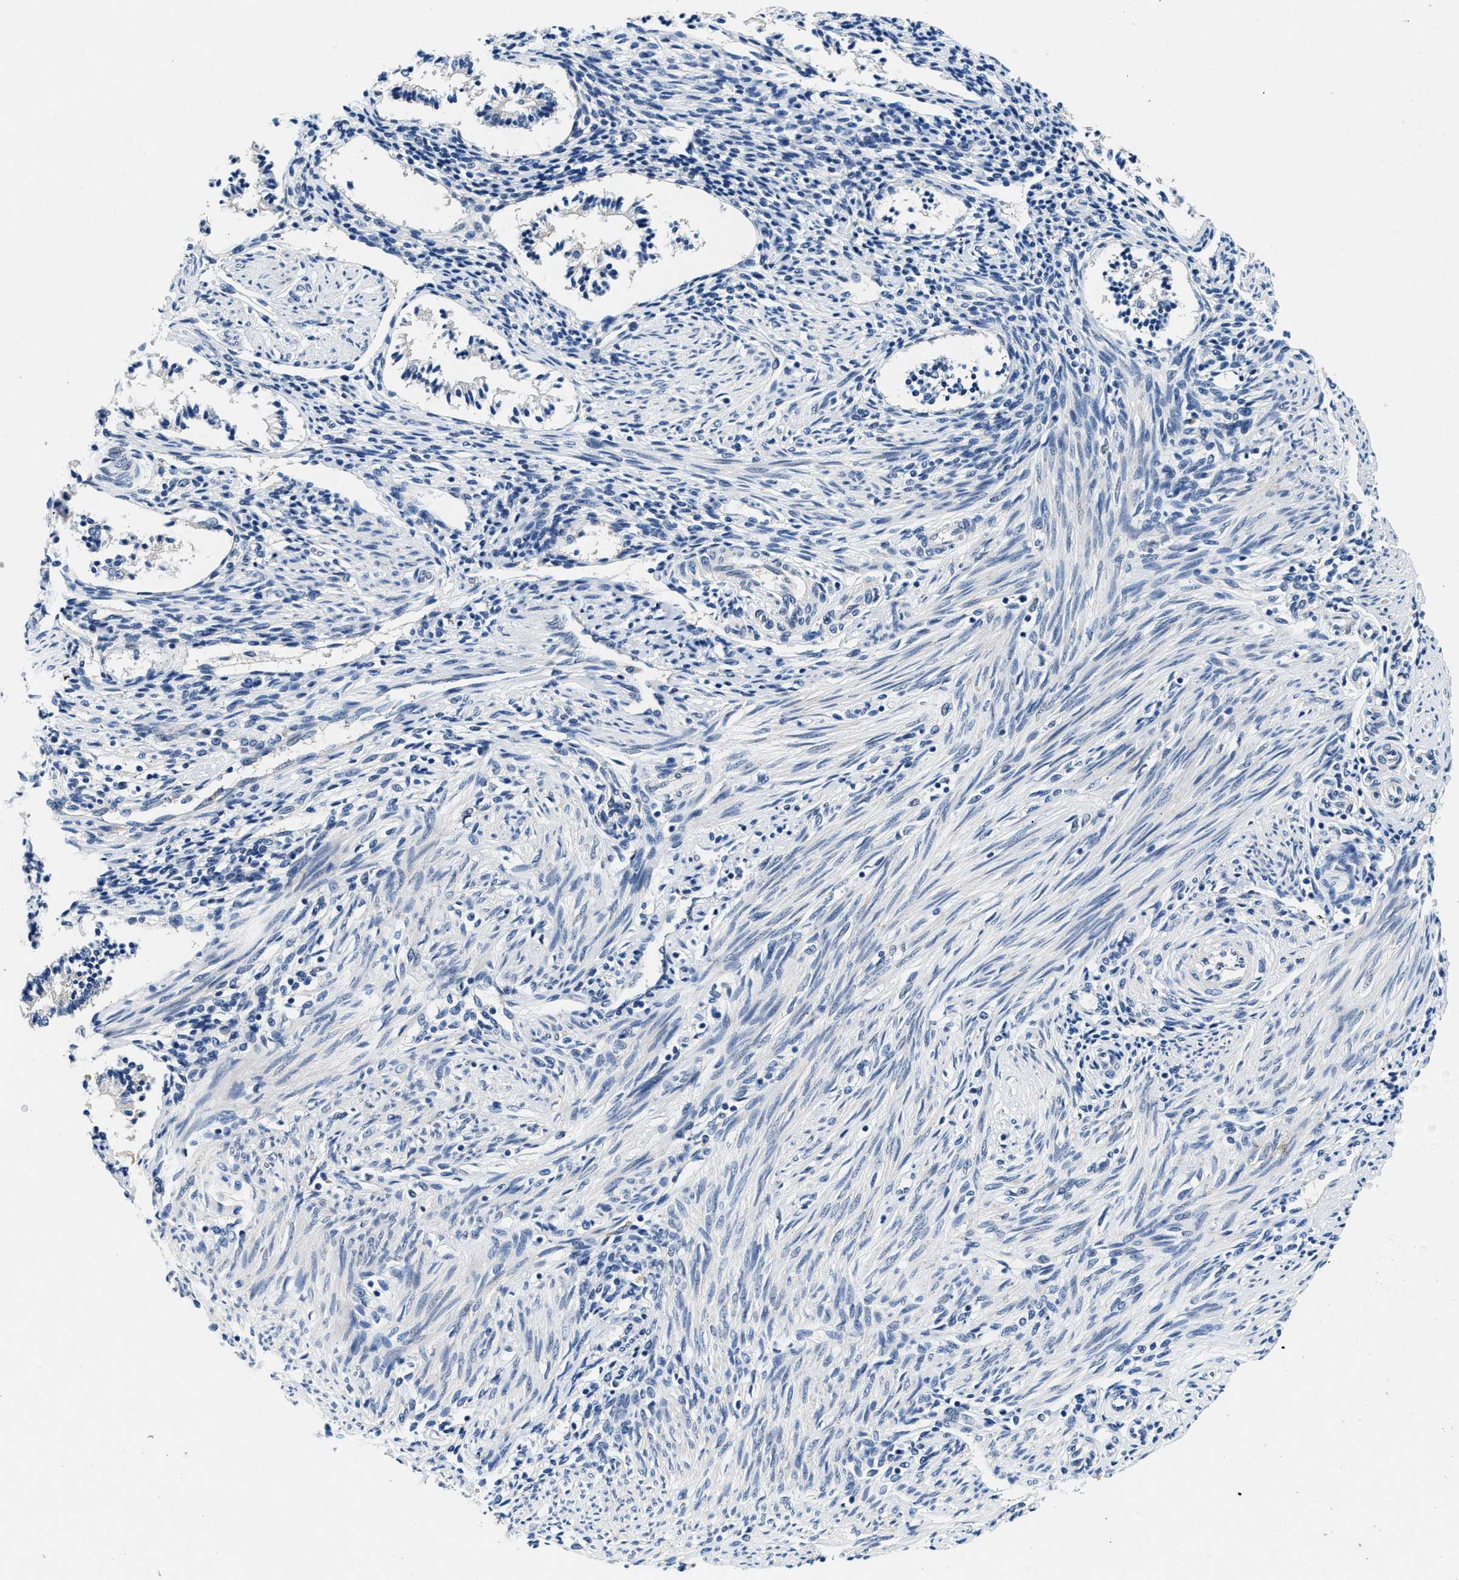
{"staining": {"intensity": "negative", "quantity": "none", "location": "none"}, "tissue": "endometrium", "cell_type": "Cells in endometrial stroma", "image_type": "normal", "snomed": [{"axis": "morphology", "description": "Normal tissue, NOS"}, {"axis": "topography", "description": "Endometrium"}], "caption": "IHC of benign endometrium demonstrates no positivity in cells in endometrial stroma.", "gene": "COPS2", "patient": {"sex": "female", "age": 42}}